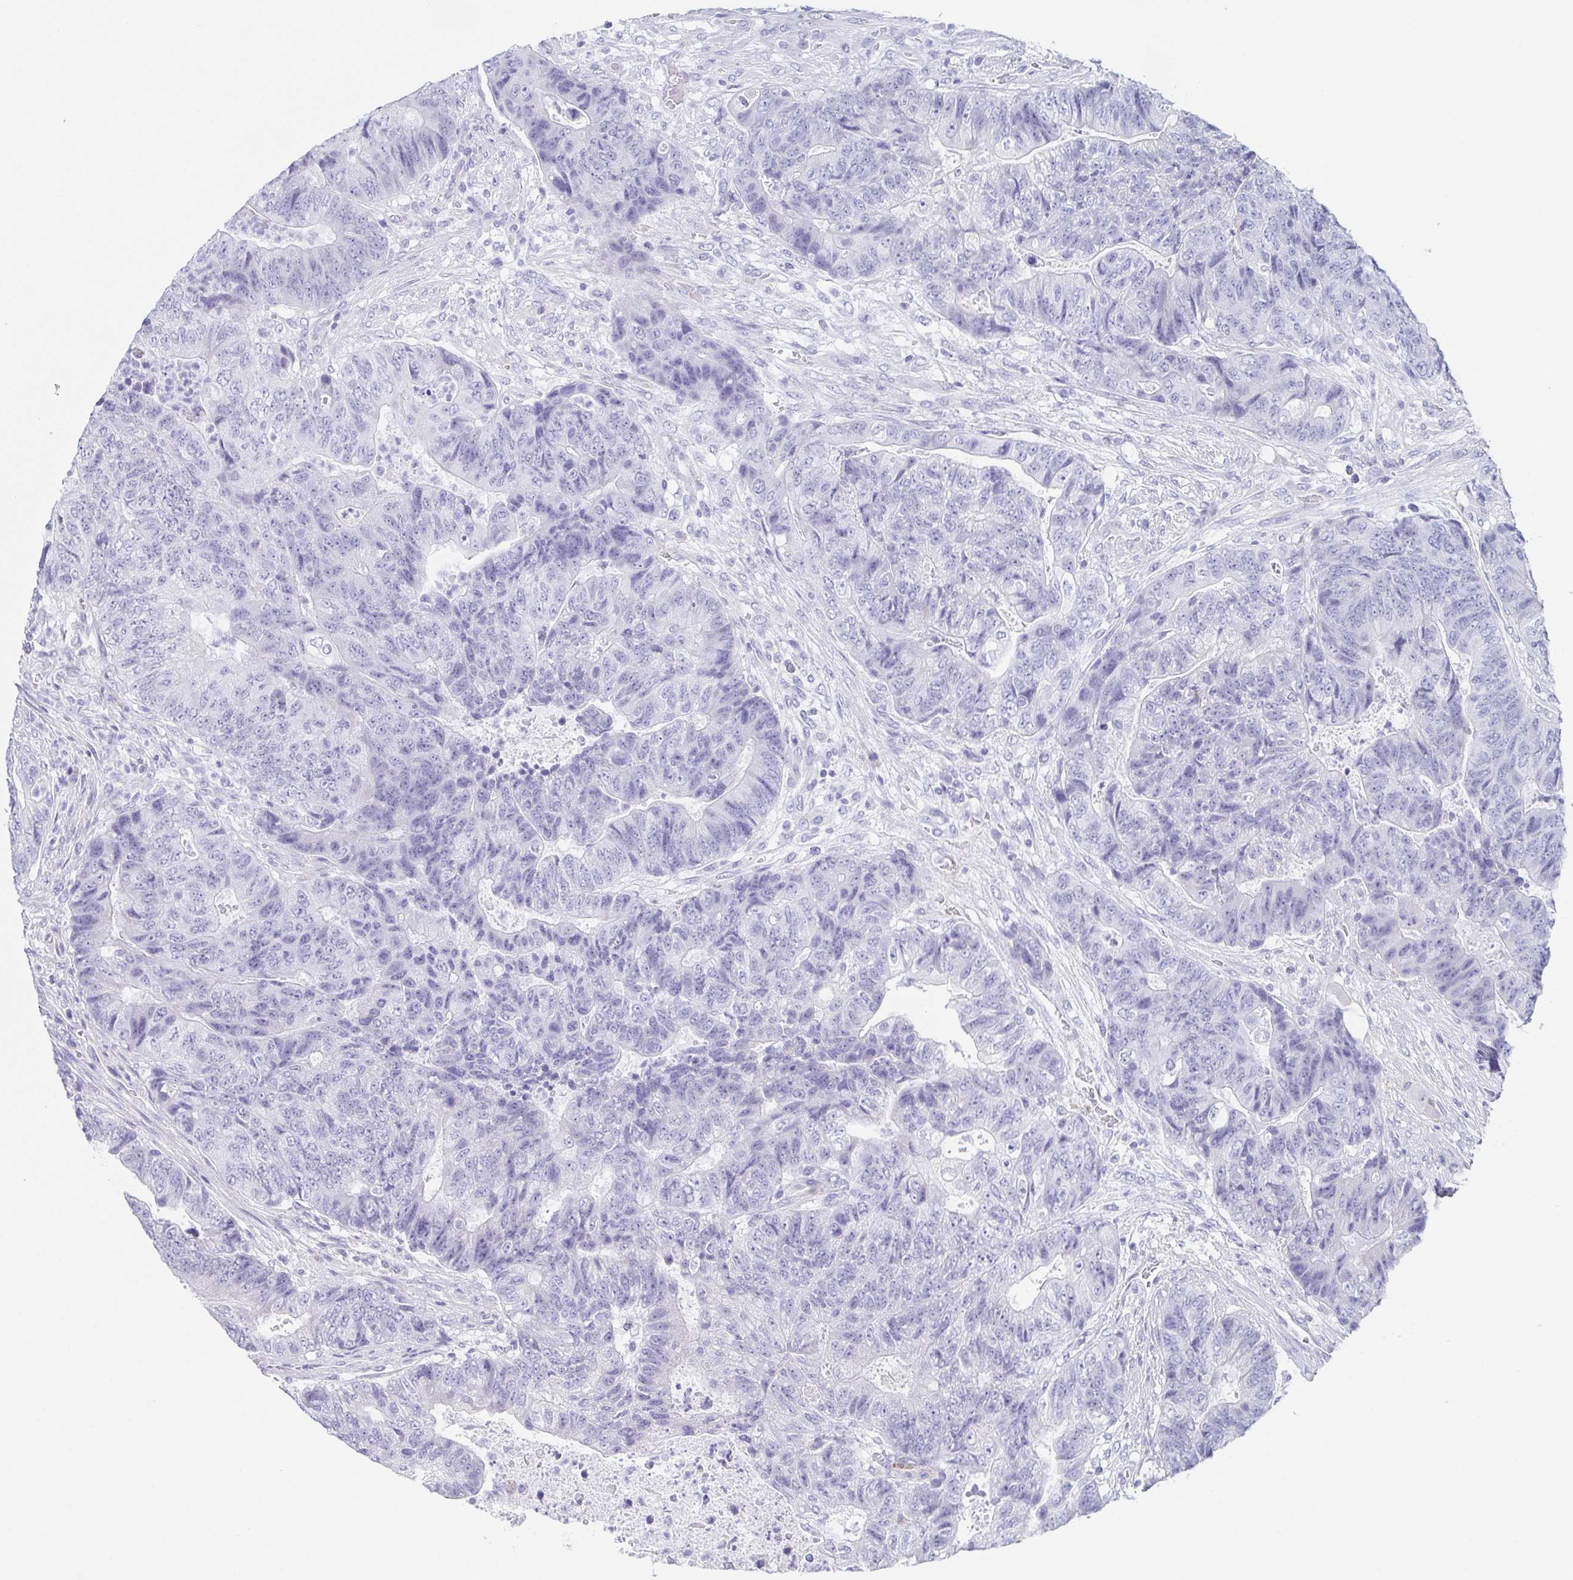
{"staining": {"intensity": "negative", "quantity": "none", "location": "none"}, "tissue": "colorectal cancer", "cell_type": "Tumor cells", "image_type": "cancer", "snomed": [{"axis": "morphology", "description": "Normal tissue, NOS"}, {"axis": "morphology", "description": "Adenocarcinoma, NOS"}, {"axis": "topography", "description": "Colon"}], "caption": "This is an immunohistochemistry (IHC) histopathology image of human colorectal cancer (adenocarcinoma). There is no positivity in tumor cells.", "gene": "PRR27", "patient": {"sex": "female", "age": 48}}